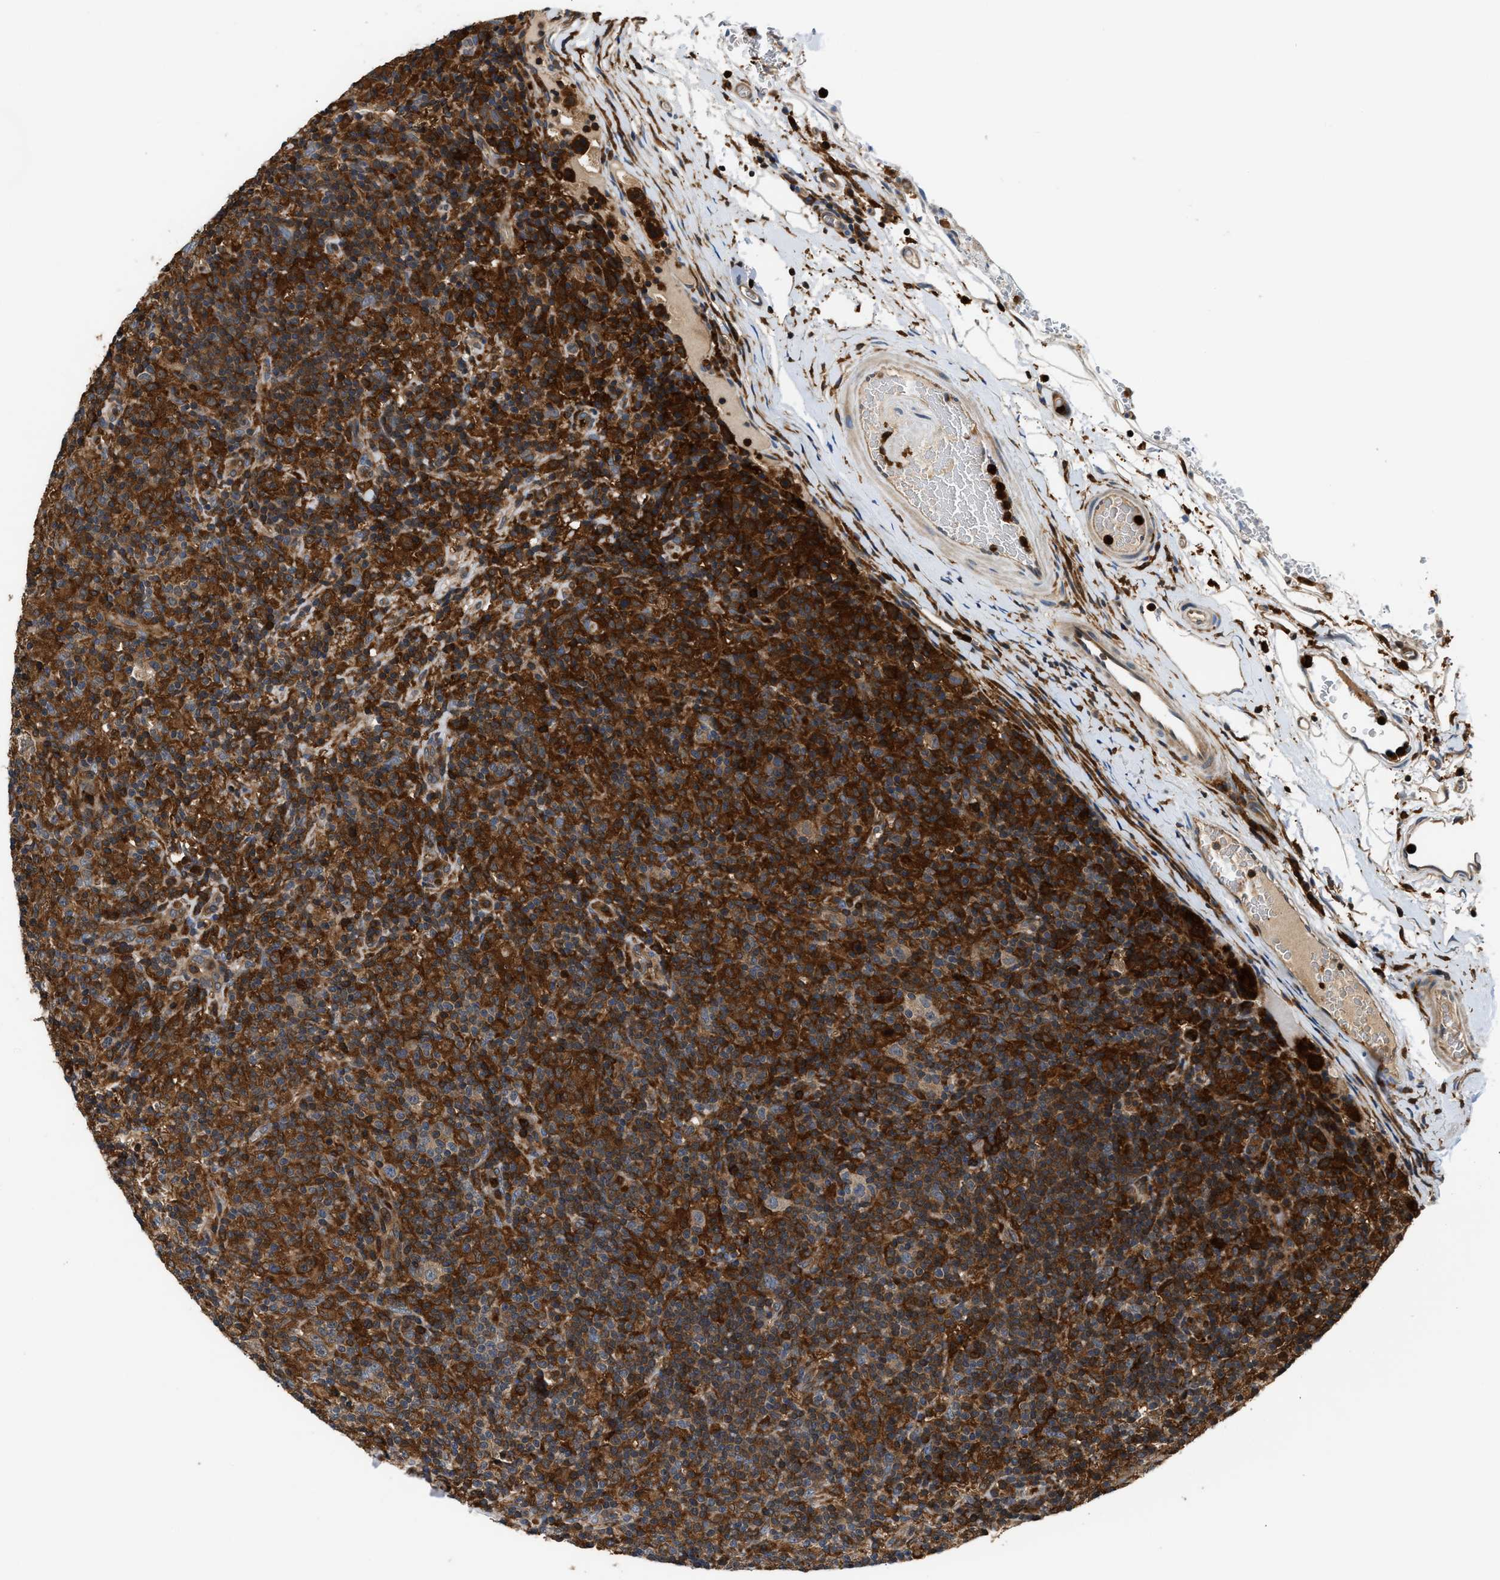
{"staining": {"intensity": "moderate", "quantity": ">75%", "location": "cytoplasmic/membranous"}, "tissue": "lymphoma", "cell_type": "Tumor cells", "image_type": "cancer", "snomed": [{"axis": "morphology", "description": "Hodgkin's disease, NOS"}, {"axis": "topography", "description": "Lymph node"}], "caption": "Immunohistochemistry histopathology image of neoplastic tissue: human Hodgkin's disease stained using IHC demonstrates medium levels of moderate protein expression localized specifically in the cytoplasmic/membranous of tumor cells, appearing as a cytoplasmic/membranous brown color.", "gene": "OSTF1", "patient": {"sex": "male", "age": 70}}